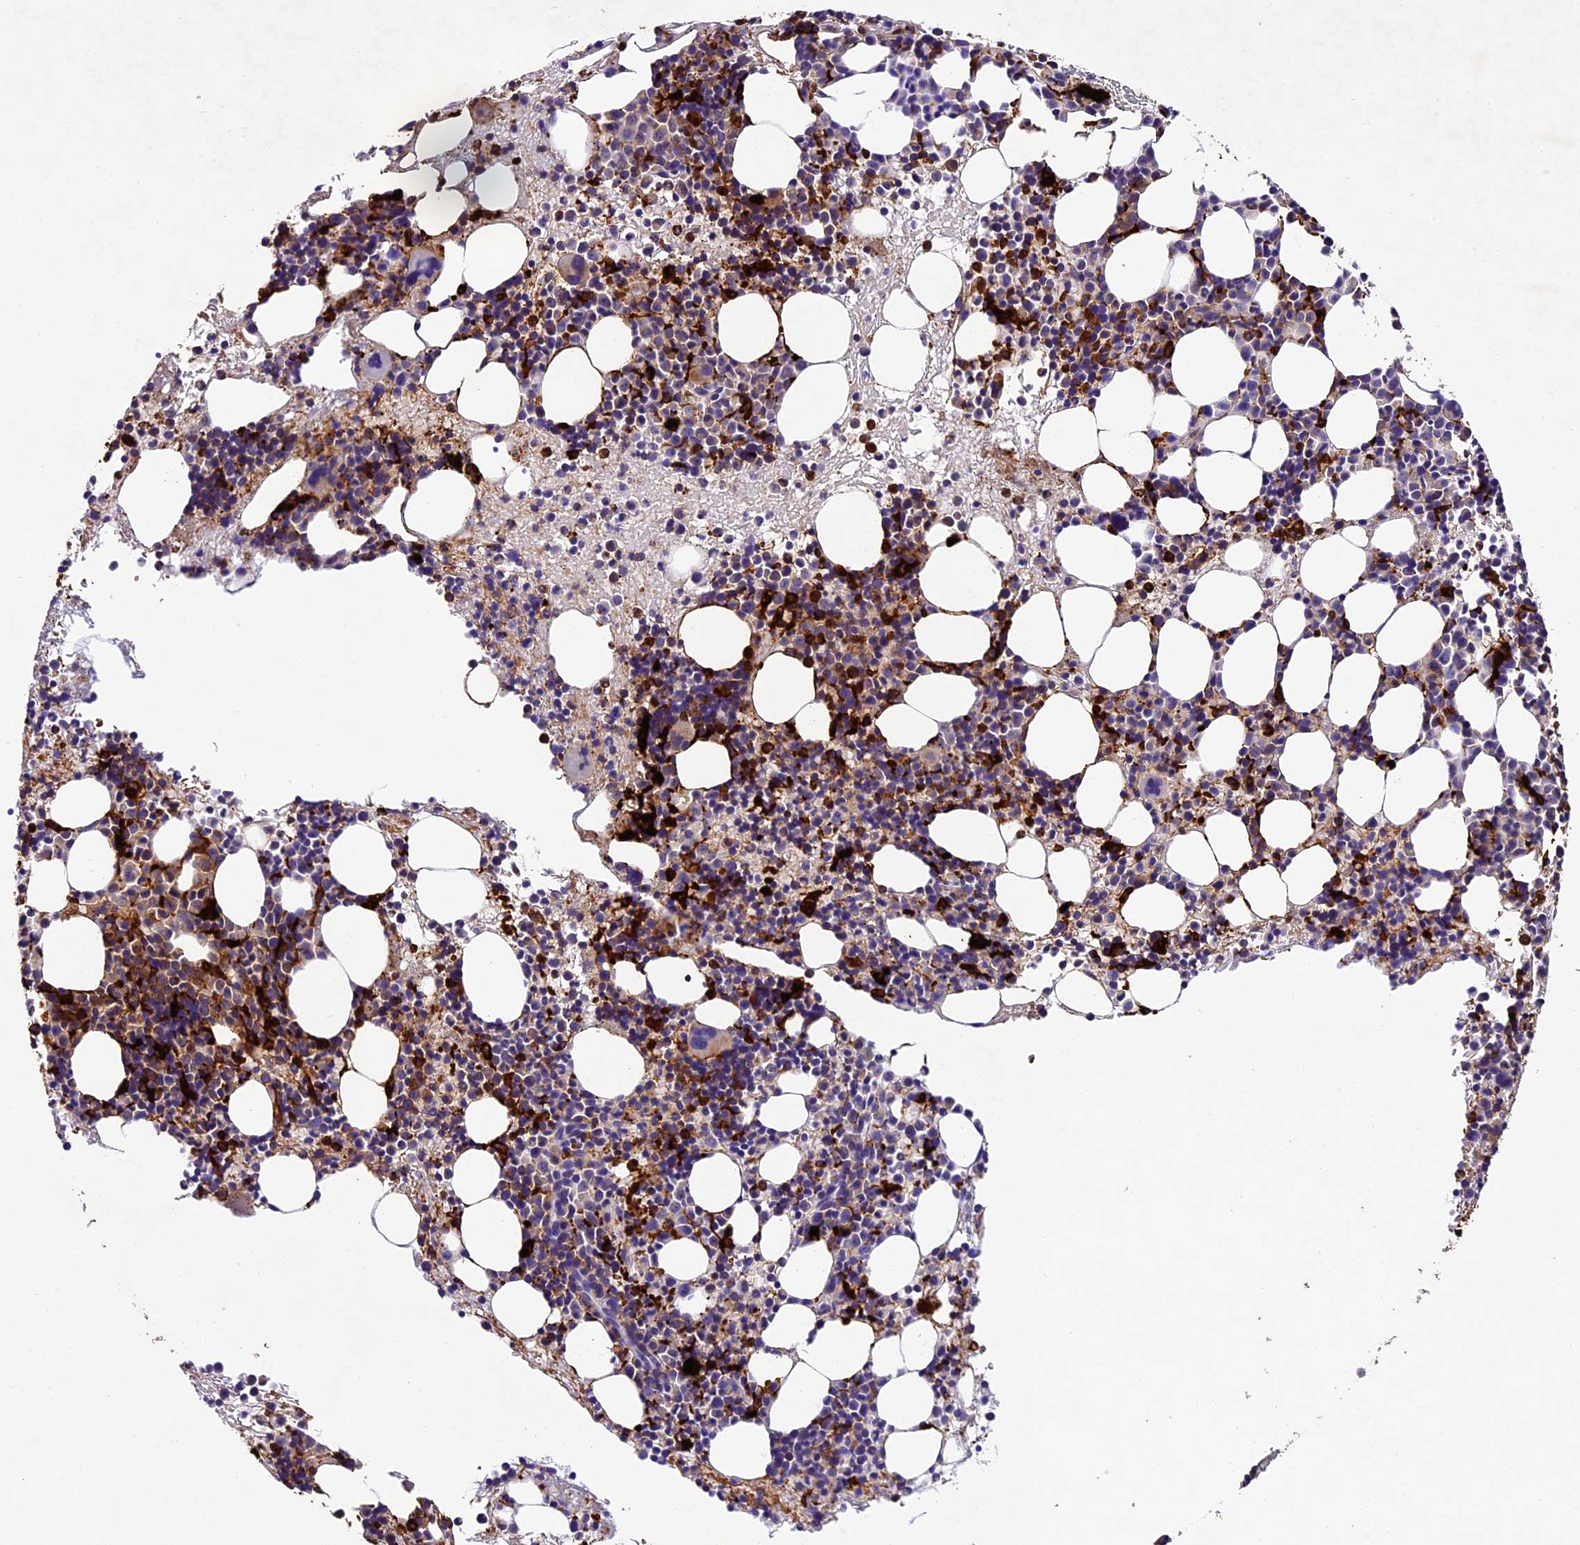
{"staining": {"intensity": "moderate", "quantity": "25%-75%", "location": "cytoplasmic/membranous"}, "tissue": "bone marrow", "cell_type": "Hematopoietic cells", "image_type": "normal", "snomed": [{"axis": "morphology", "description": "Normal tissue, NOS"}, {"axis": "topography", "description": "Bone marrow"}], "caption": "IHC of unremarkable bone marrow shows medium levels of moderate cytoplasmic/membranous staining in about 25%-75% of hematopoietic cells. (DAB (3,3'-diaminobenzidine) IHC with brightfield microscopy, high magnification).", "gene": "CILP2", "patient": {"sex": "male", "age": 51}}